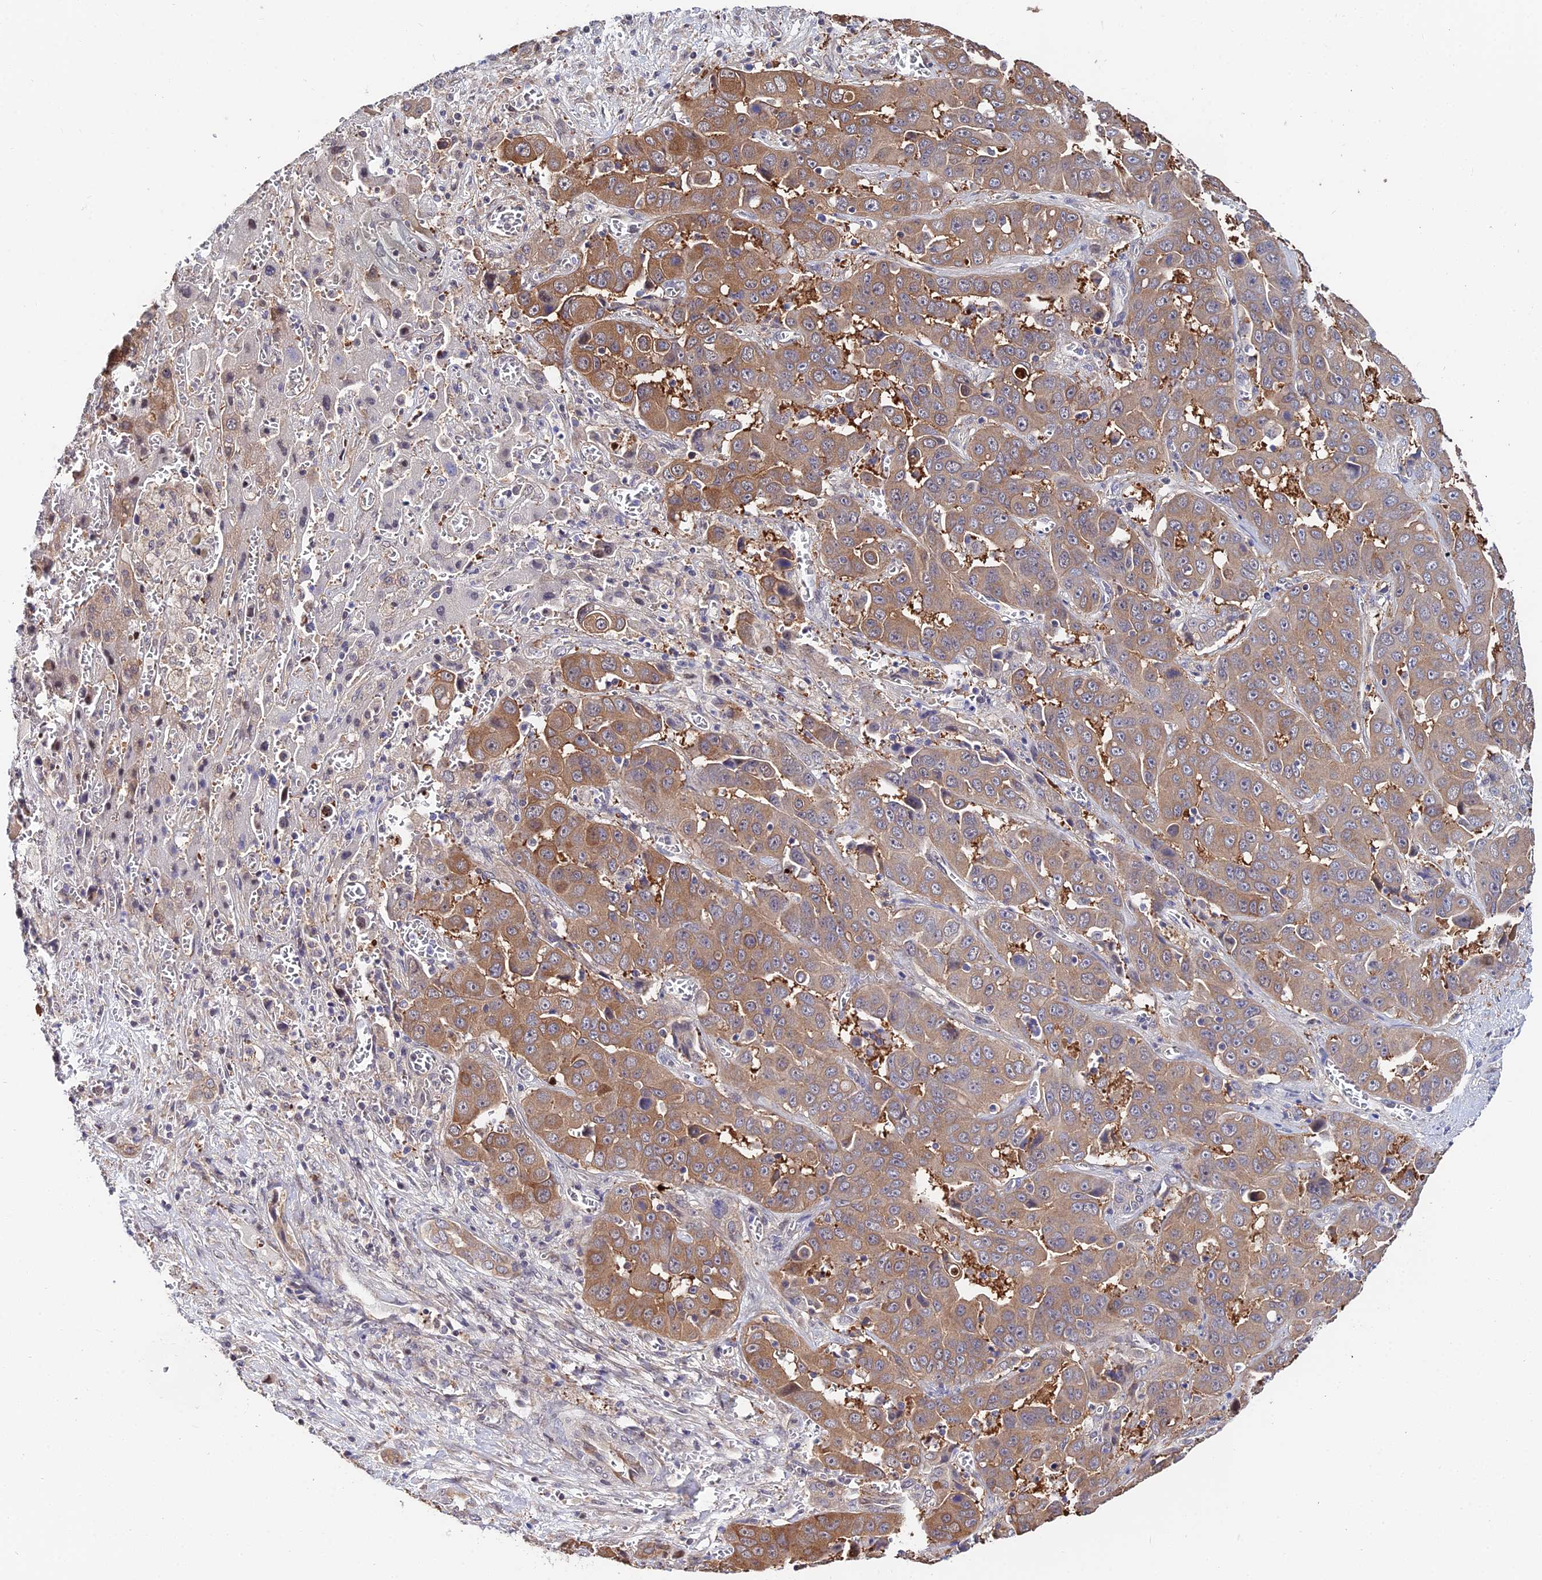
{"staining": {"intensity": "moderate", "quantity": ">75%", "location": "cytoplasmic/membranous"}, "tissue": "liver cancer", "cell_type": "Tumor cells", "image_type": "cancer", "snomed": [{"axis": "morphology", "description": "Cholangiocarcinoma"}, {"axis": "topography", "description": "Liver"}], "caption": "Liver cancer (cholangiocarcinoma) was stained to show a protein in brown. There is medium levels of moderate cytoplasmic/membranous staining in about >75% of tumor cells.", "gene": "INPP4A", "patient": {"sex": "female", "age": 52}}